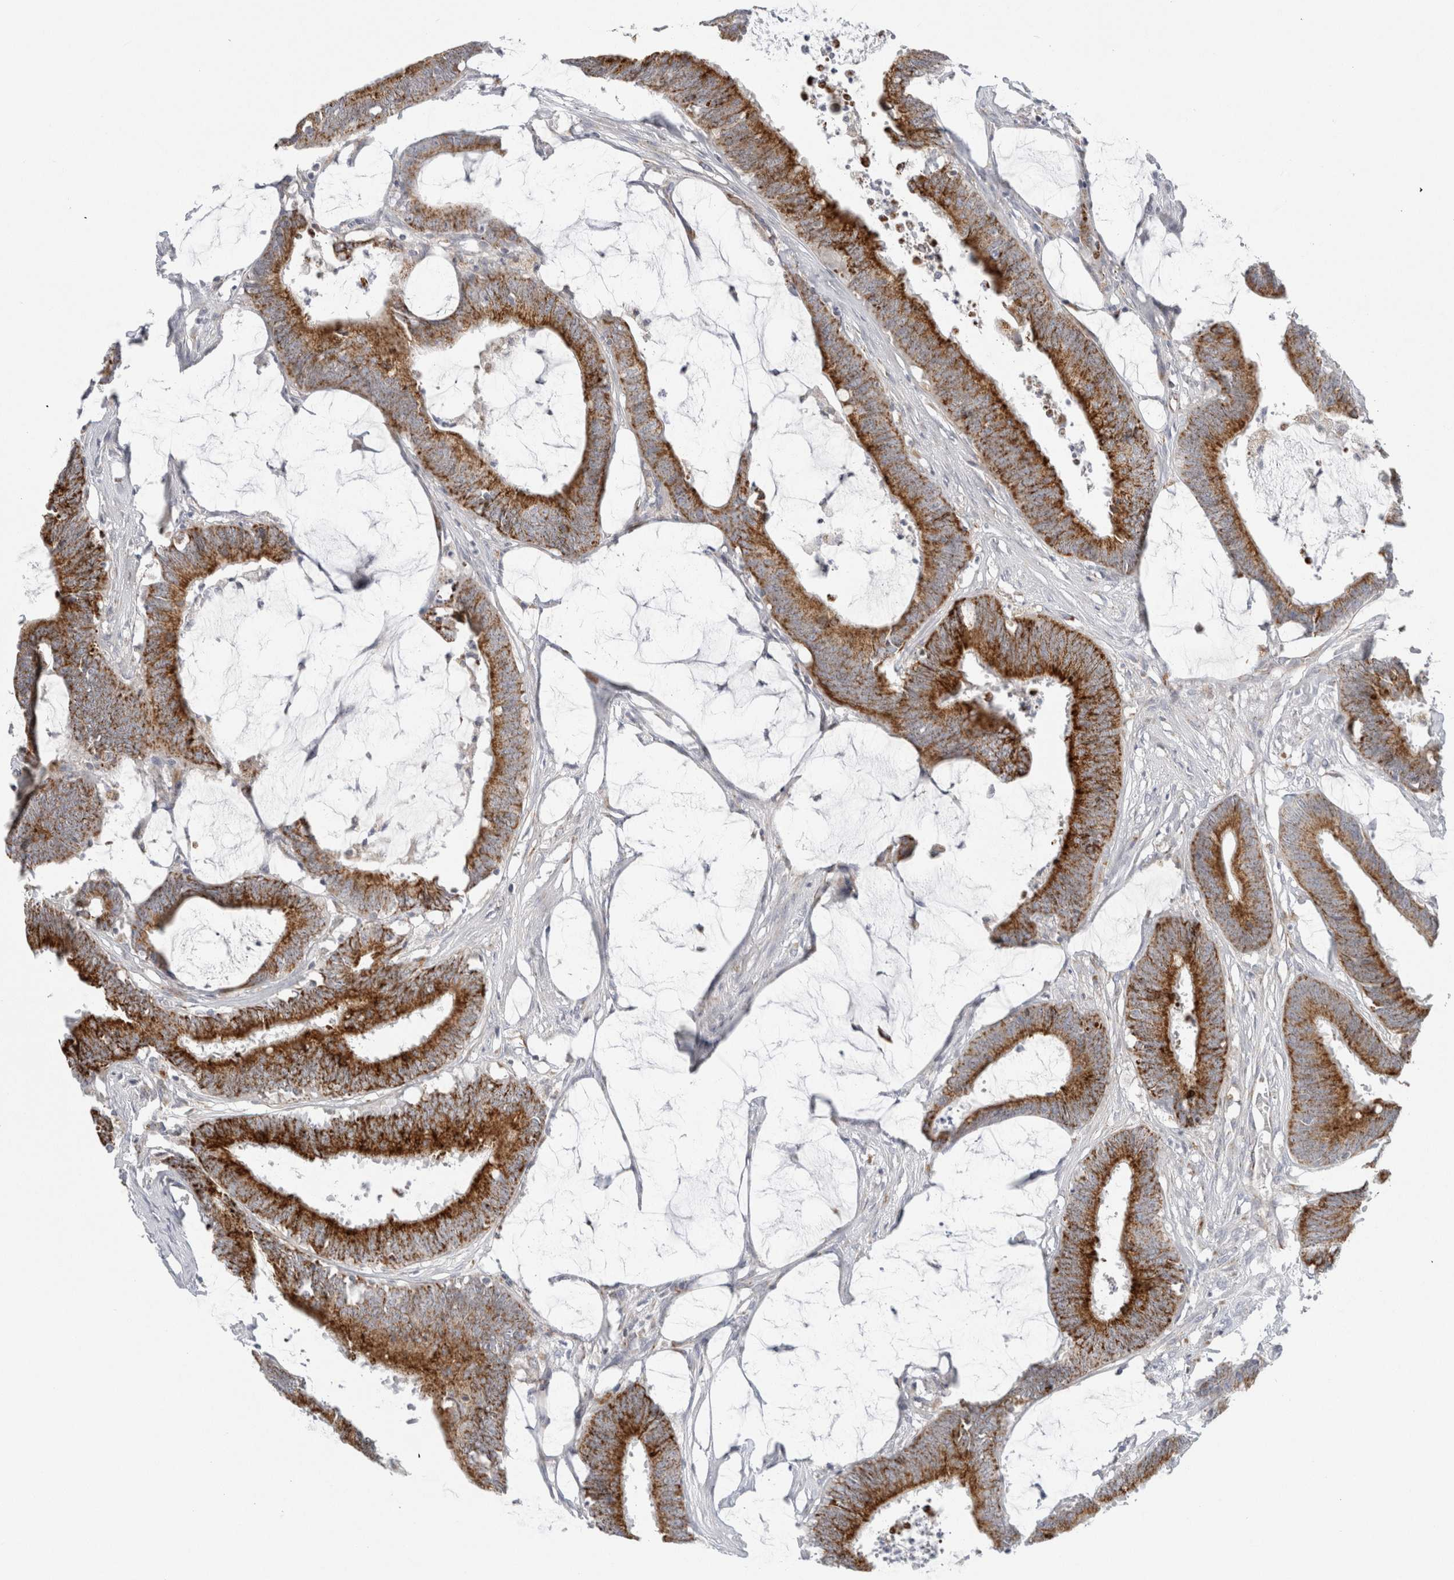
{"staining": {"intensity": "strong", "quantity": ">75%", "location": "cytoplasmic/membranous"}, "tissue": "colorectal cancer", "cell_type": "Tumor cells", "image_type": "cancer", "snomed": [{"axis": "morphology", "description": "Adenocarcinoma, NOS"}, {"axis": "topography", "description": "Rectum"}], "caption": "Protein staining of adenocarcinoma (colorectal) tissue exhibits strong cytoplasmic/membranous staining in approximately >75% of tumor cells.", "gene": "FAHD1", "patient": {"sex": "female", "age": 66}}